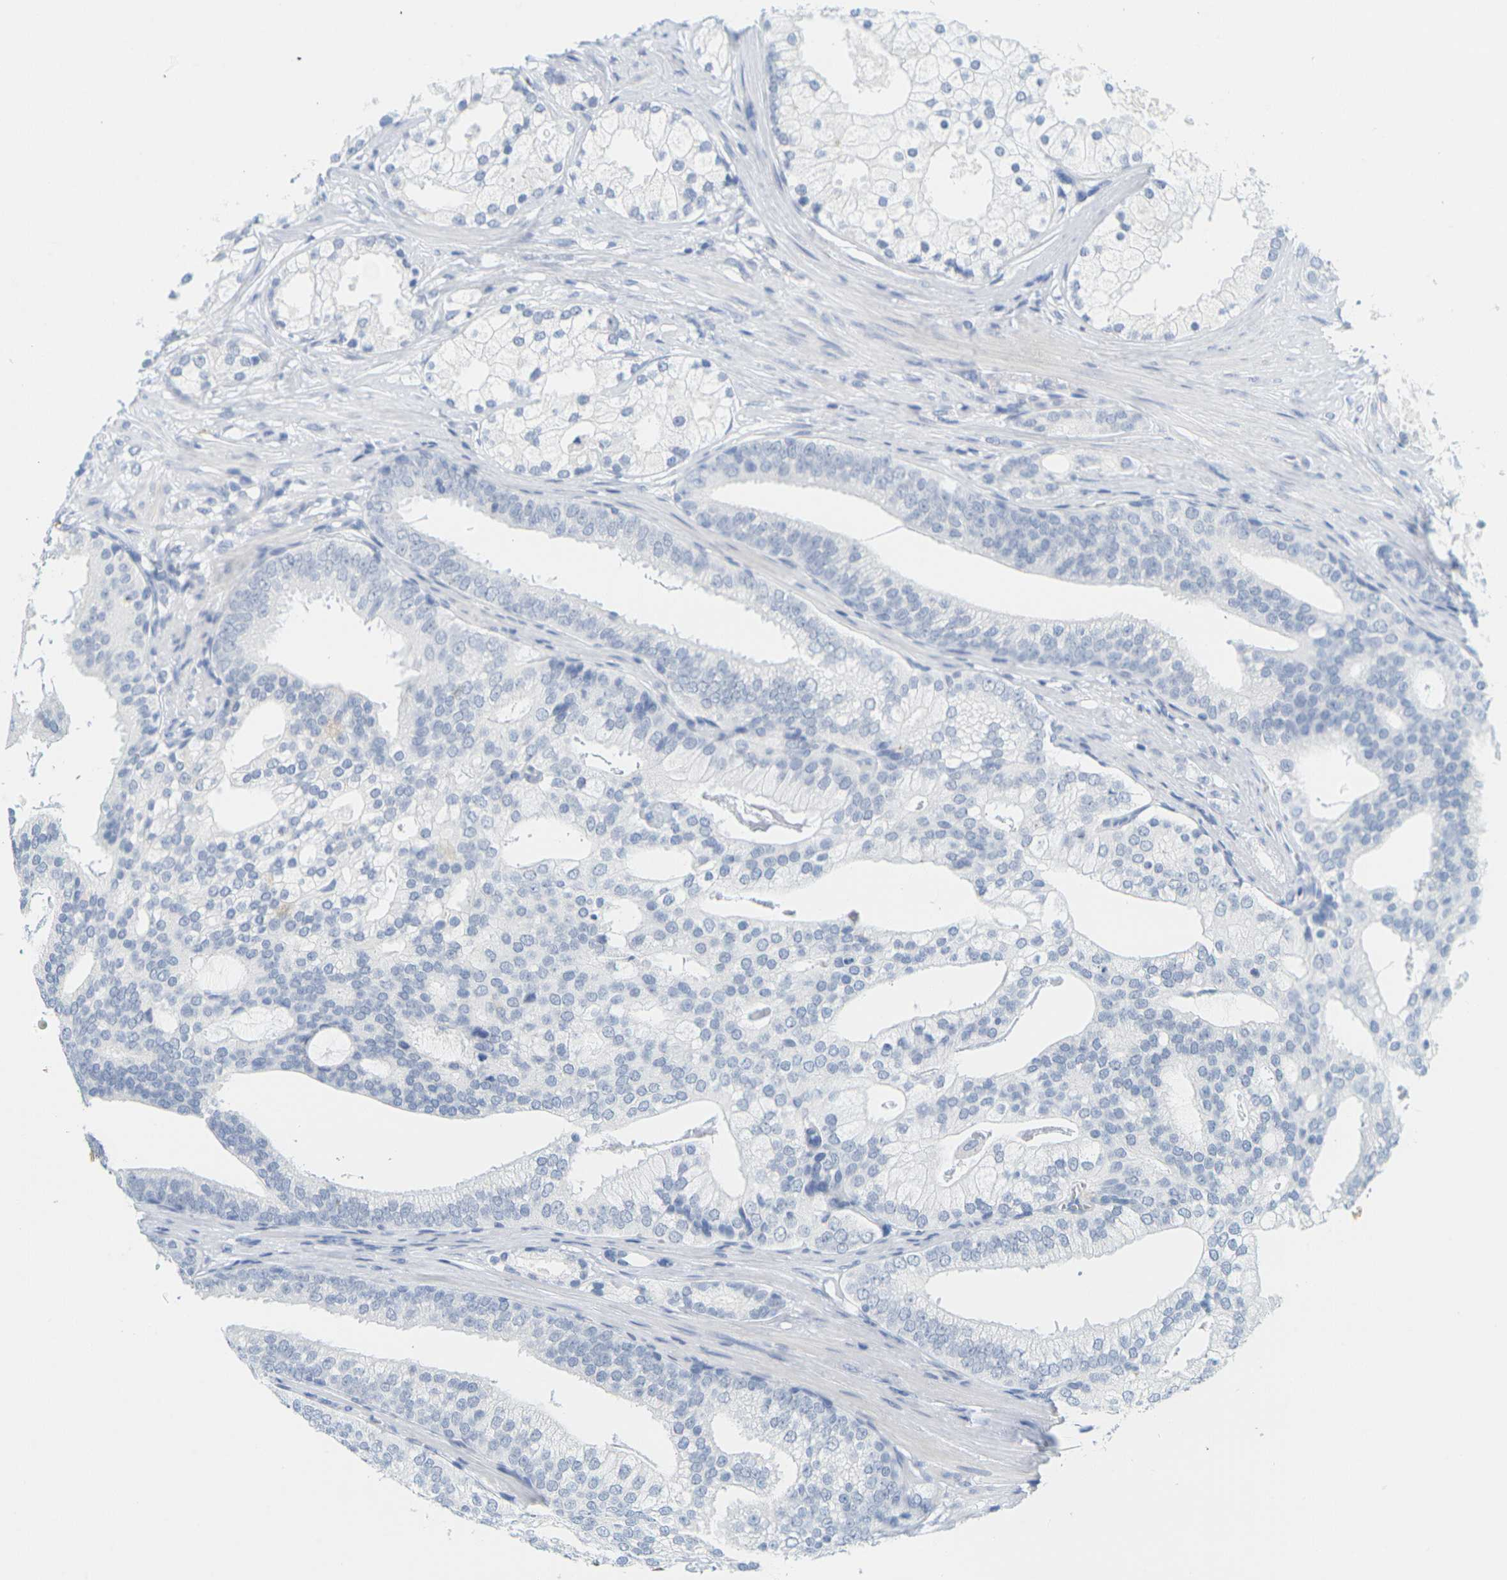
{"staining": {"intensity": "negative", "quantity": "none", "location": "none"}, "tissue": "prostate cancer", "cell_type": "Tumor cells", "image_type": "cancer", "snomed": [{"axis": "morphology", "description": "Adenocarcinoma, Low grade"}, {"axis": "topography", "description": "Prostate"}], "caption": "IHC photomicrograph of neoplastic tissue: human adenocarcinoma (low-grade) (prostate) stained with DAB (3,3'-diaminobenzidine) displays no significant protein expression in tumor cells.", "gene": "HLA-DOB", "patient": {"sex": "male", "age": 58}}